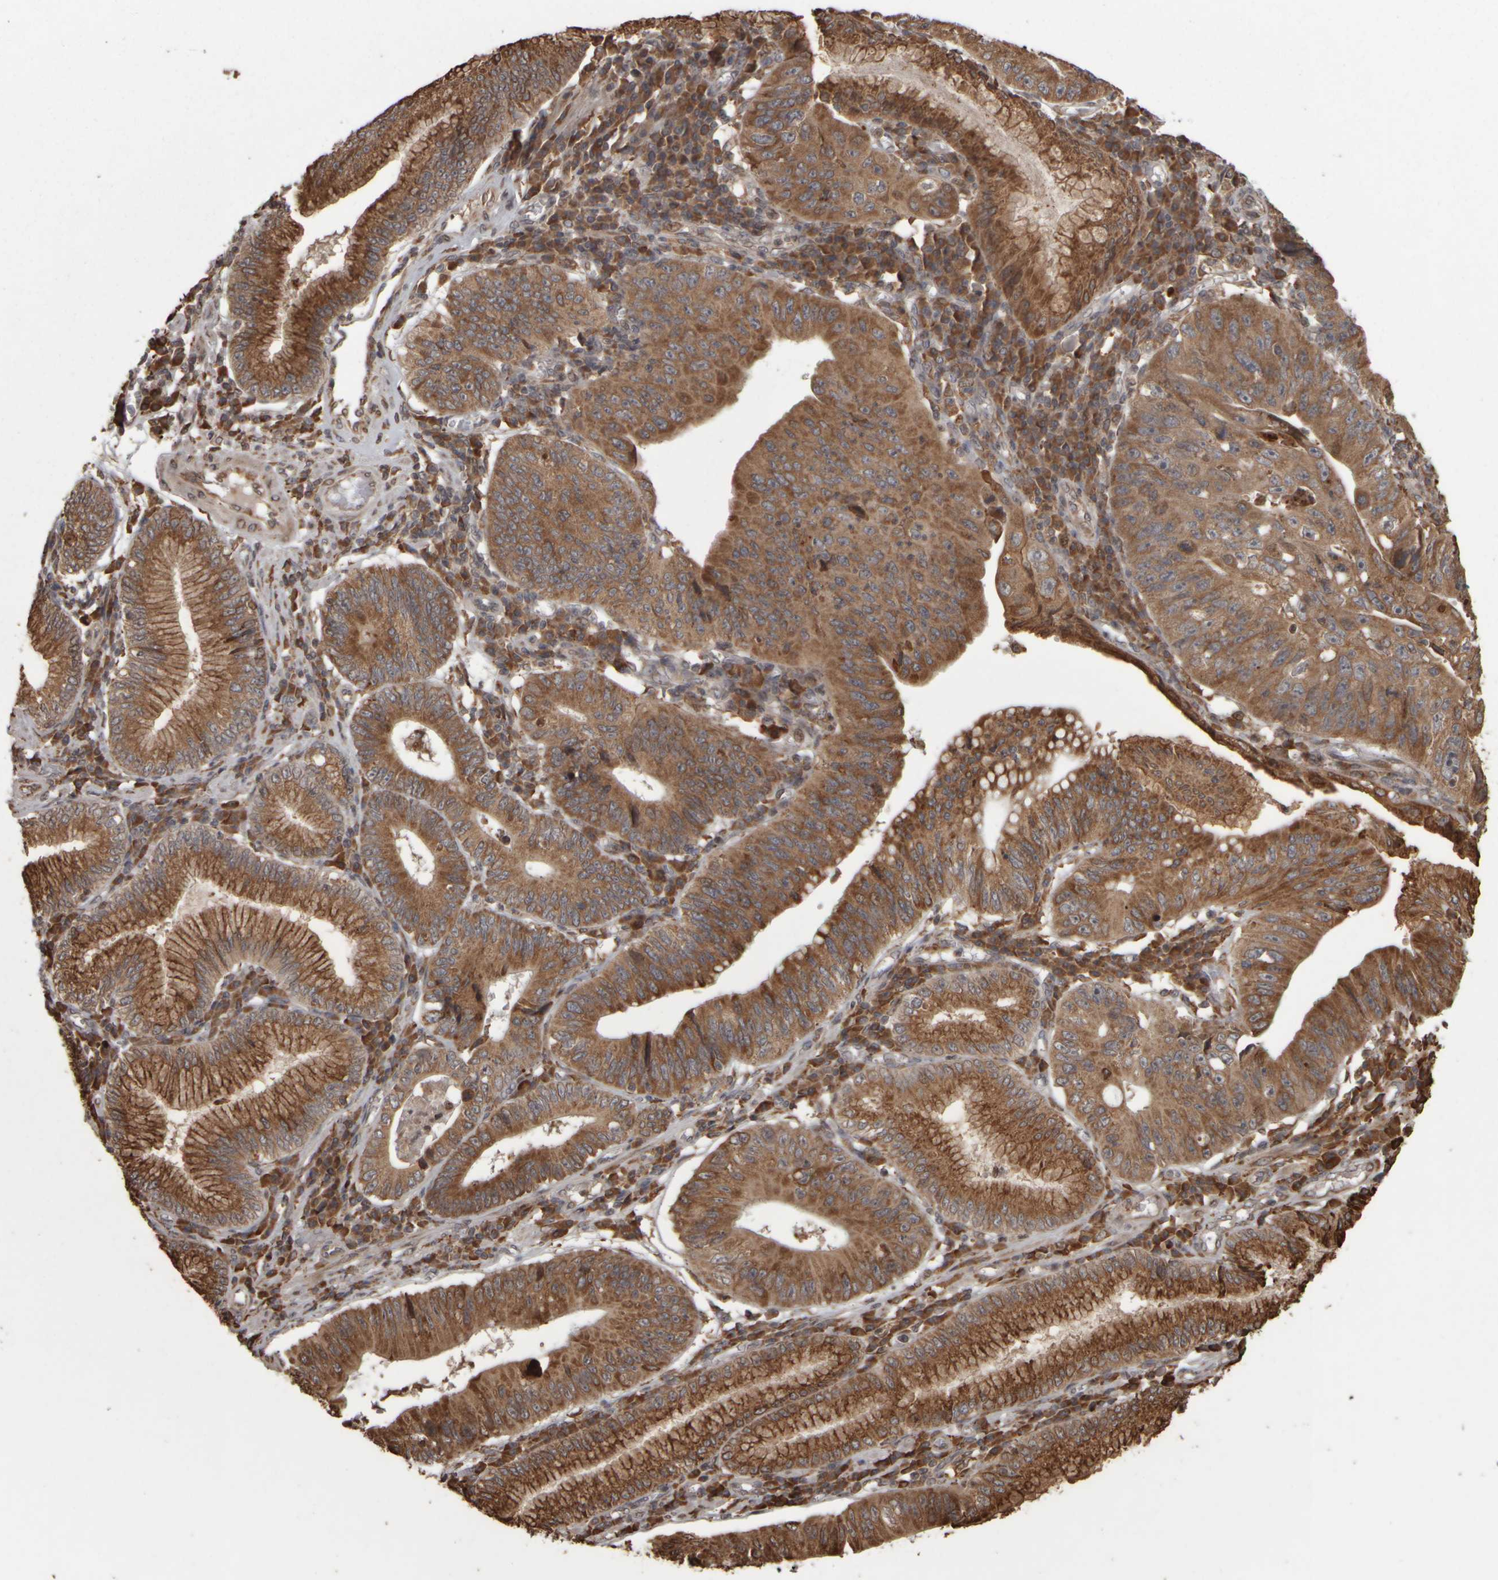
{"staining": {"intensity": "moderate", "quantity": ">75%", "location": "cytoplasmic/membranous"}, "tissue": "stomach cancer", "cell_type": "Tumor cells", "image_type": "cancer", "snomed": [{"axis": "morphology", "description": "Adenocarcinoma, NOS"}, {"axis": "topography", "description": "Stomach"}], "caption": "DAB immunohistochemical staining of stomach cancer (adenocarcinoma) exhibits moderate cytoplasmic/membranous protein staining in approximately >75% of tumor cells. Immunohistochemistry stains the protein of interest in brown and the nuclei are stained blue.", "gene": "AGBL3", "patient": {"sex": "male", "age": 59}}